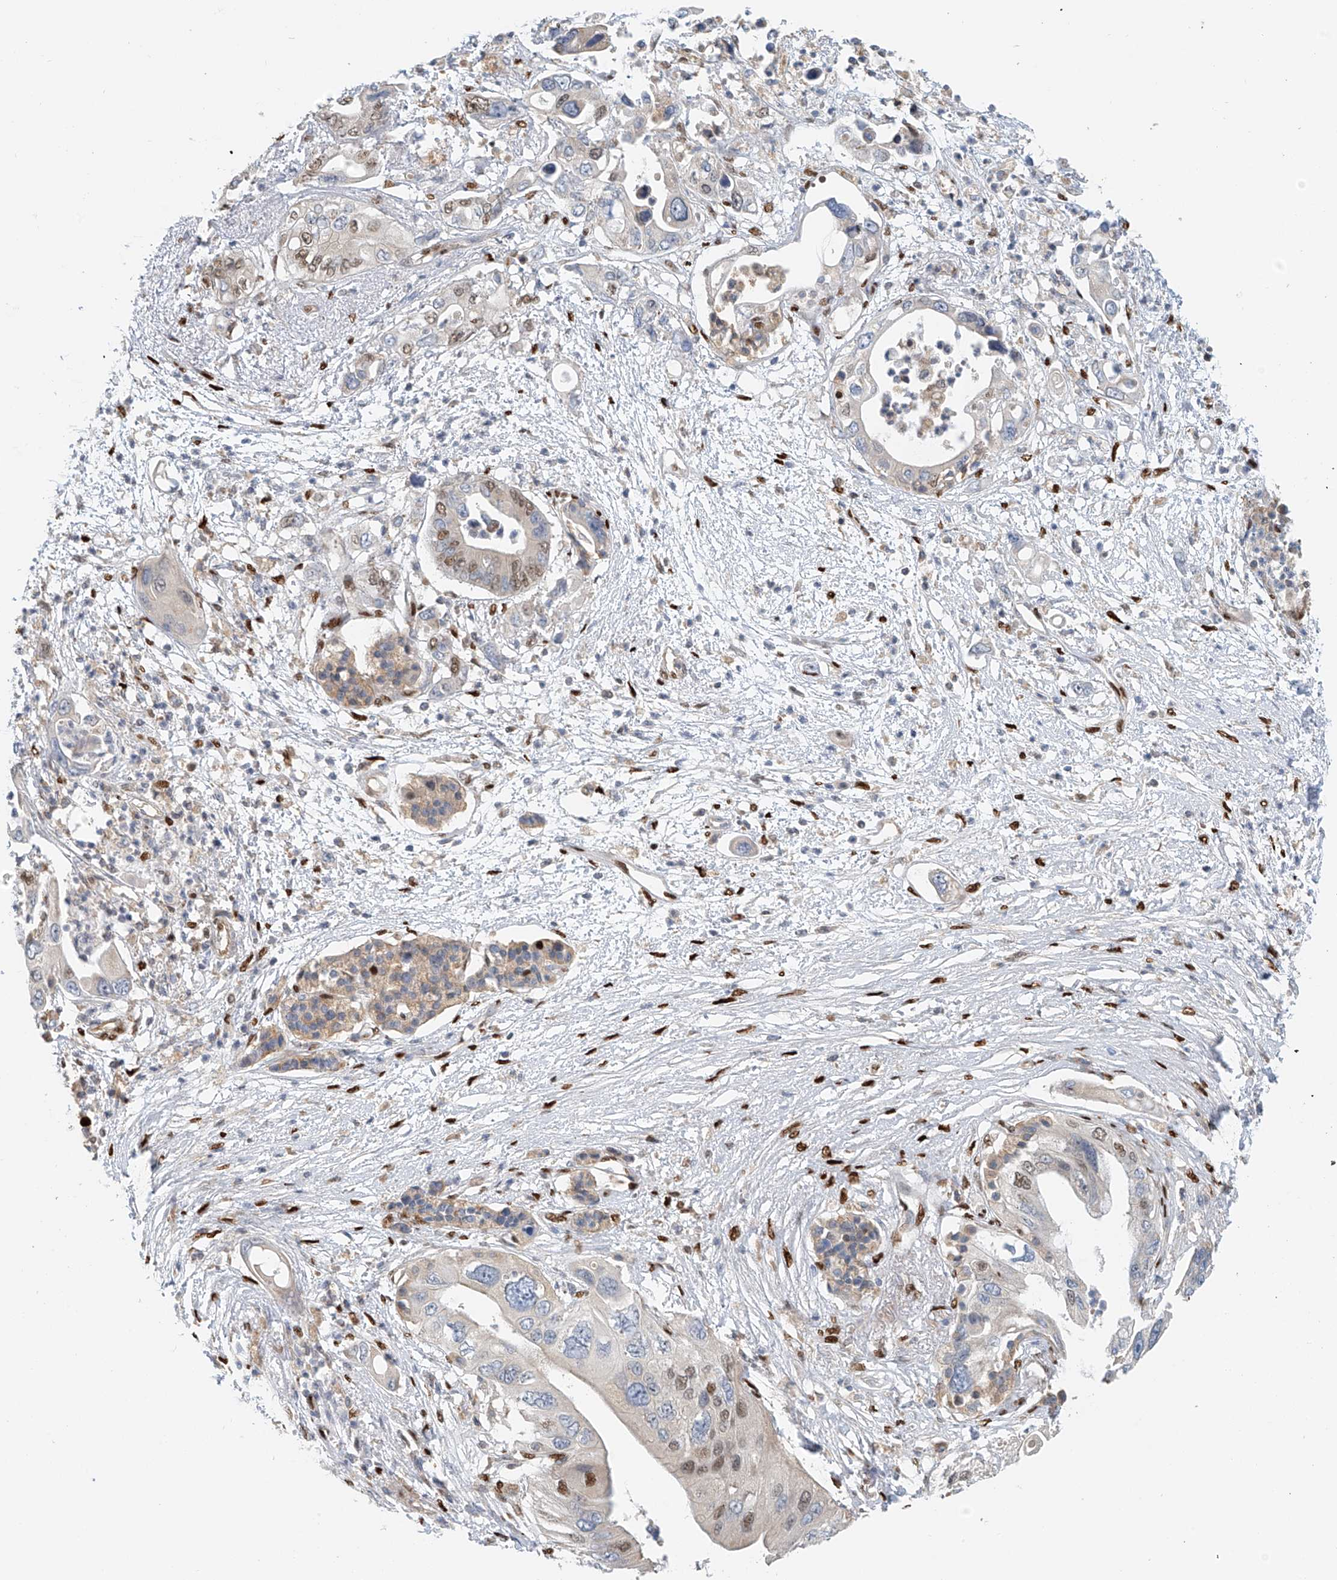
{"staining": {"intensity": "moderate", "quantity": "<25%", "location": "nuclear"}, "tissue": "pancreatic cancer", "cell_type": "Tumor cells", "image_type": "cancer", "snomed": [{"axis": "morphology", "description": "Adenocarcinoma, NOS"}, {"axis": "topography", "description": "Pancreas"}], "caption": "Immunohistochemical staining of human adenocarcinoma (pancreatic) exhibits low levels of moderate nuclear protein expression in about <25% of tumor cells.", "gene": "ZNF514", "patient": {"sex": "male", "age": 66}}